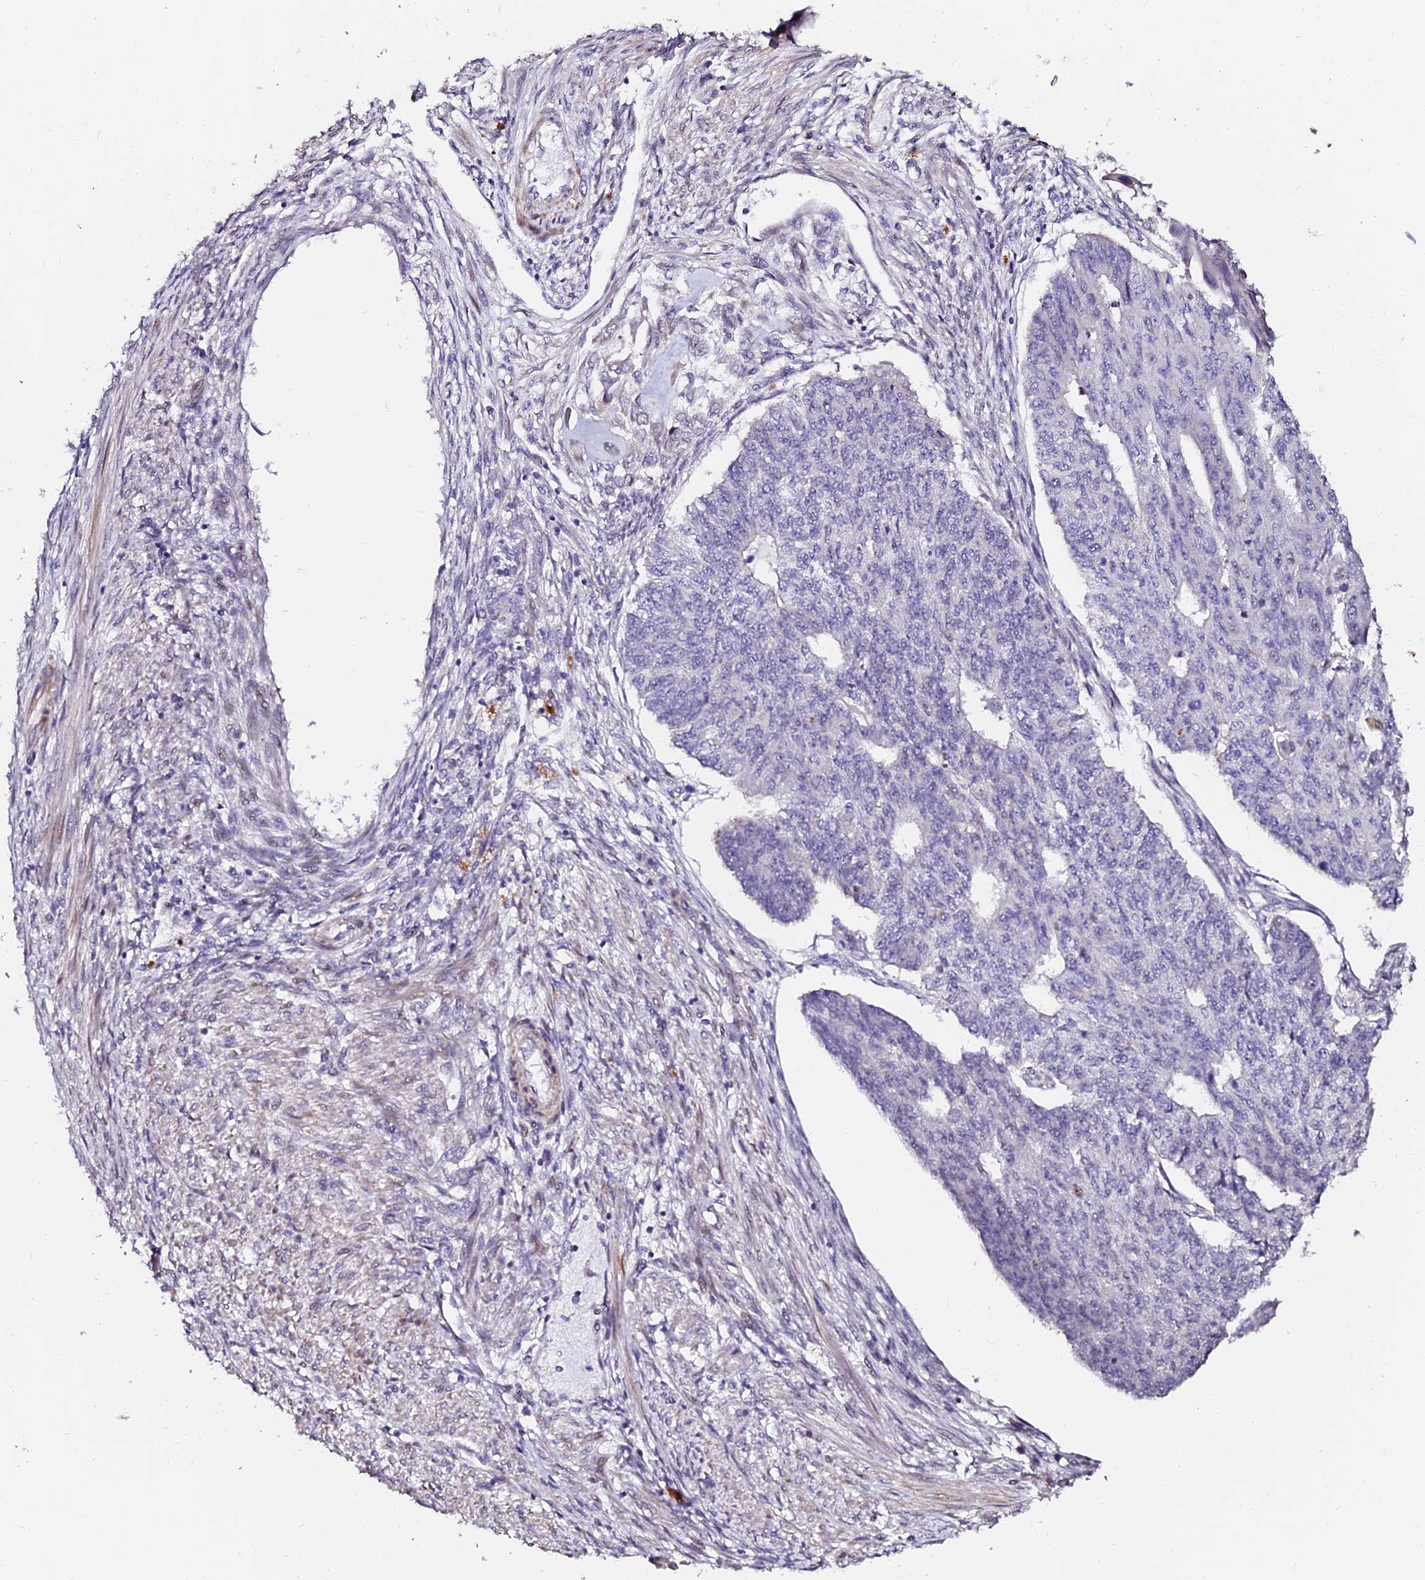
{"staining": {"intensity": "negative", "quantity": "none", "location": "none"}, "tissue": "endometrial cancer", "cell_type": "Tumor cells", "image_type": "cancer", "snomed": [{"axis": "morphology", "description": "Adenocarcinoma, NOS"}, {"axis": "topography", "description": "Endometrium"}], "caption": "A high-resolution histopathology image shows IHC staining of endometrial cancer, which shows no significant expression in tumor cells. Nuclei are stained in blue.", "gene": "GPN3", "patient": {"sex": "female", "age": 32}}